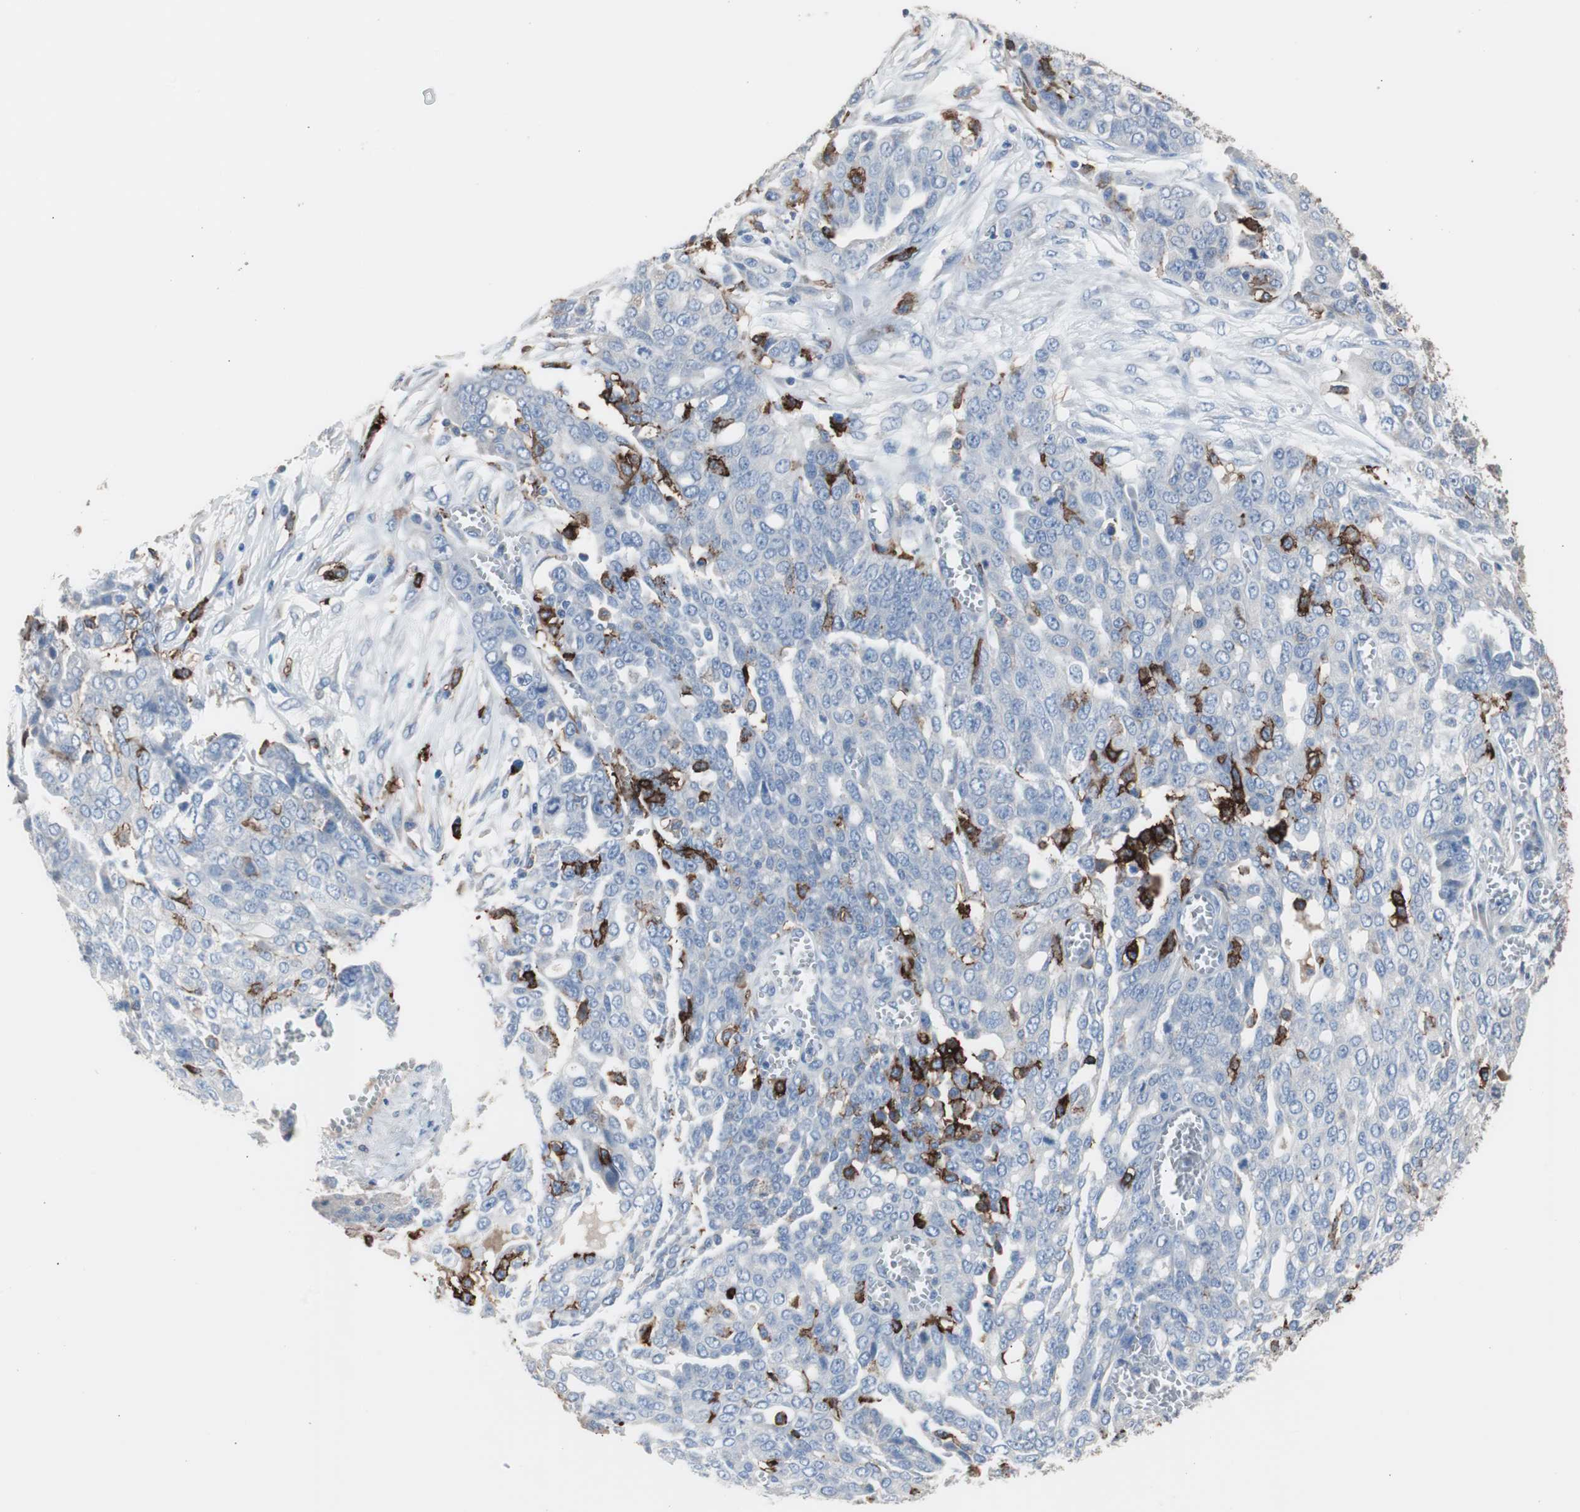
{"staining": {"intensity": "negative", "quantity": "none", "location": "none"}, "tissue": "ovarian cancer", "cell_type": "Tumor cells", "image_type": "cancer", "snomed": [{"axis": "morphology", "description": "Cystadenocarcinoma, serous, NOS"}, {"axis": "topography", "description": "Soft tissue"}, {"axis": "topography", "description": "Ovary"}], "caption": "Tumor cells show no significant protein staining in serous cystadenocarcinoma (ovarian).", "gene": "FCGR2B", "patient": {"sex": "female", "age": 57}}